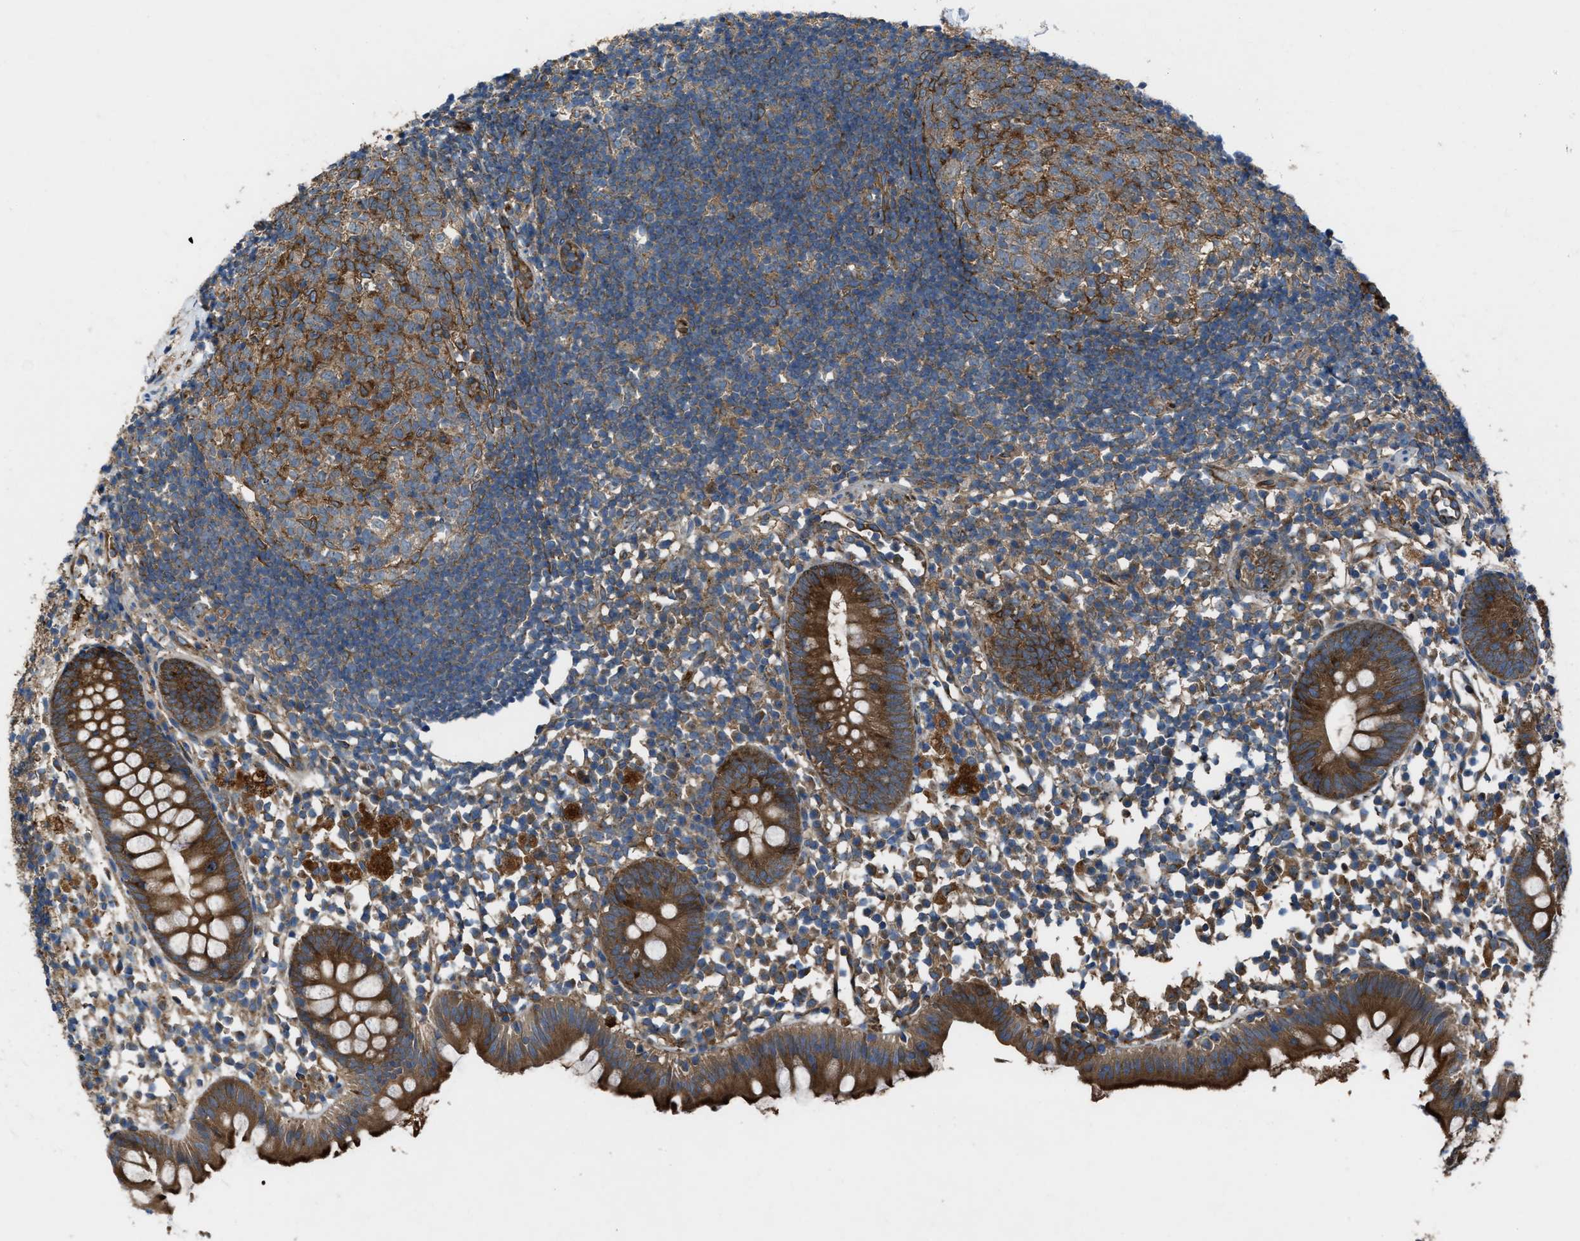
{"staining": {"intensity": "strong", "quantity": ">75%", "location": "cytoplasmic/membranous"}, "tissue": "appendix", "cell_type": "Glandular cells", "image_type": "normal", "snomed": [{"axis": "morphology", "description": "Normal tissue, NOS"}, {"axis": "topography", "description": "Appendix"}], "caption": "Human appendix stained for a protein (brown) displays strong cytoplasmic/membranous positive staining in approximately >75% of glandular cells.", "gene": "TRPC1", "patient": {"sex": "female", "age": 20}}